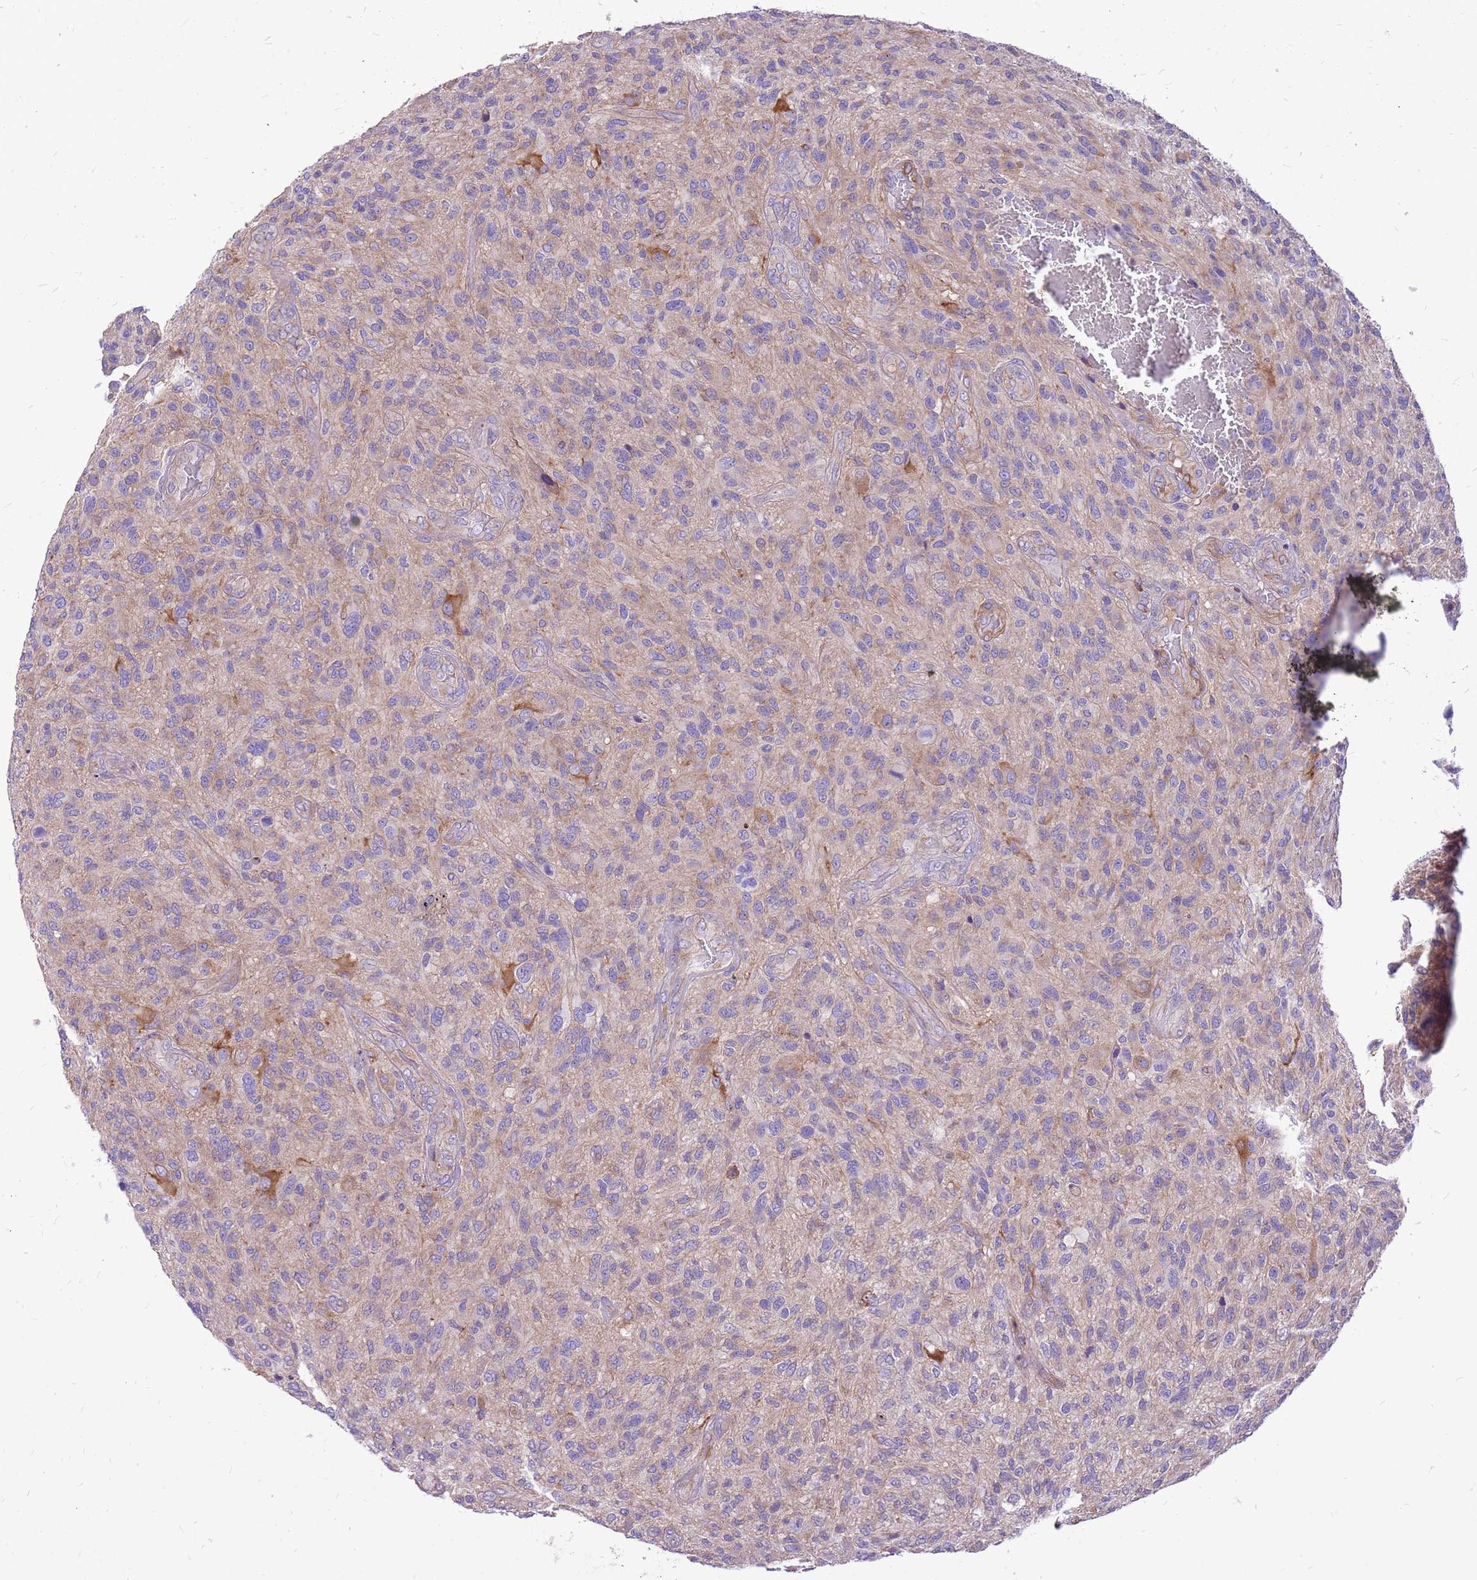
{"staining": {"intensity": "weak", "quantity": "<25%", "location": "cytoplasmic/membranous"}, "tissue": "glioma", "cell_type": "Tumor cells", "image_type": "cancer", "snomed": [{"axis": "morphology", "description": "Glioma, malignant, High grade"}, {"axis": "topography", "description": "Brain"}], "caption": "A high-resolution image shows immunohistochemistry (IHC) staining of glioma, which demonstrates no significant positivity in tumor cells. (DAB IHC with hematoxylin counter stain).", "gene": "WDR90", "patient": {"sex": "male", "age": 47}}